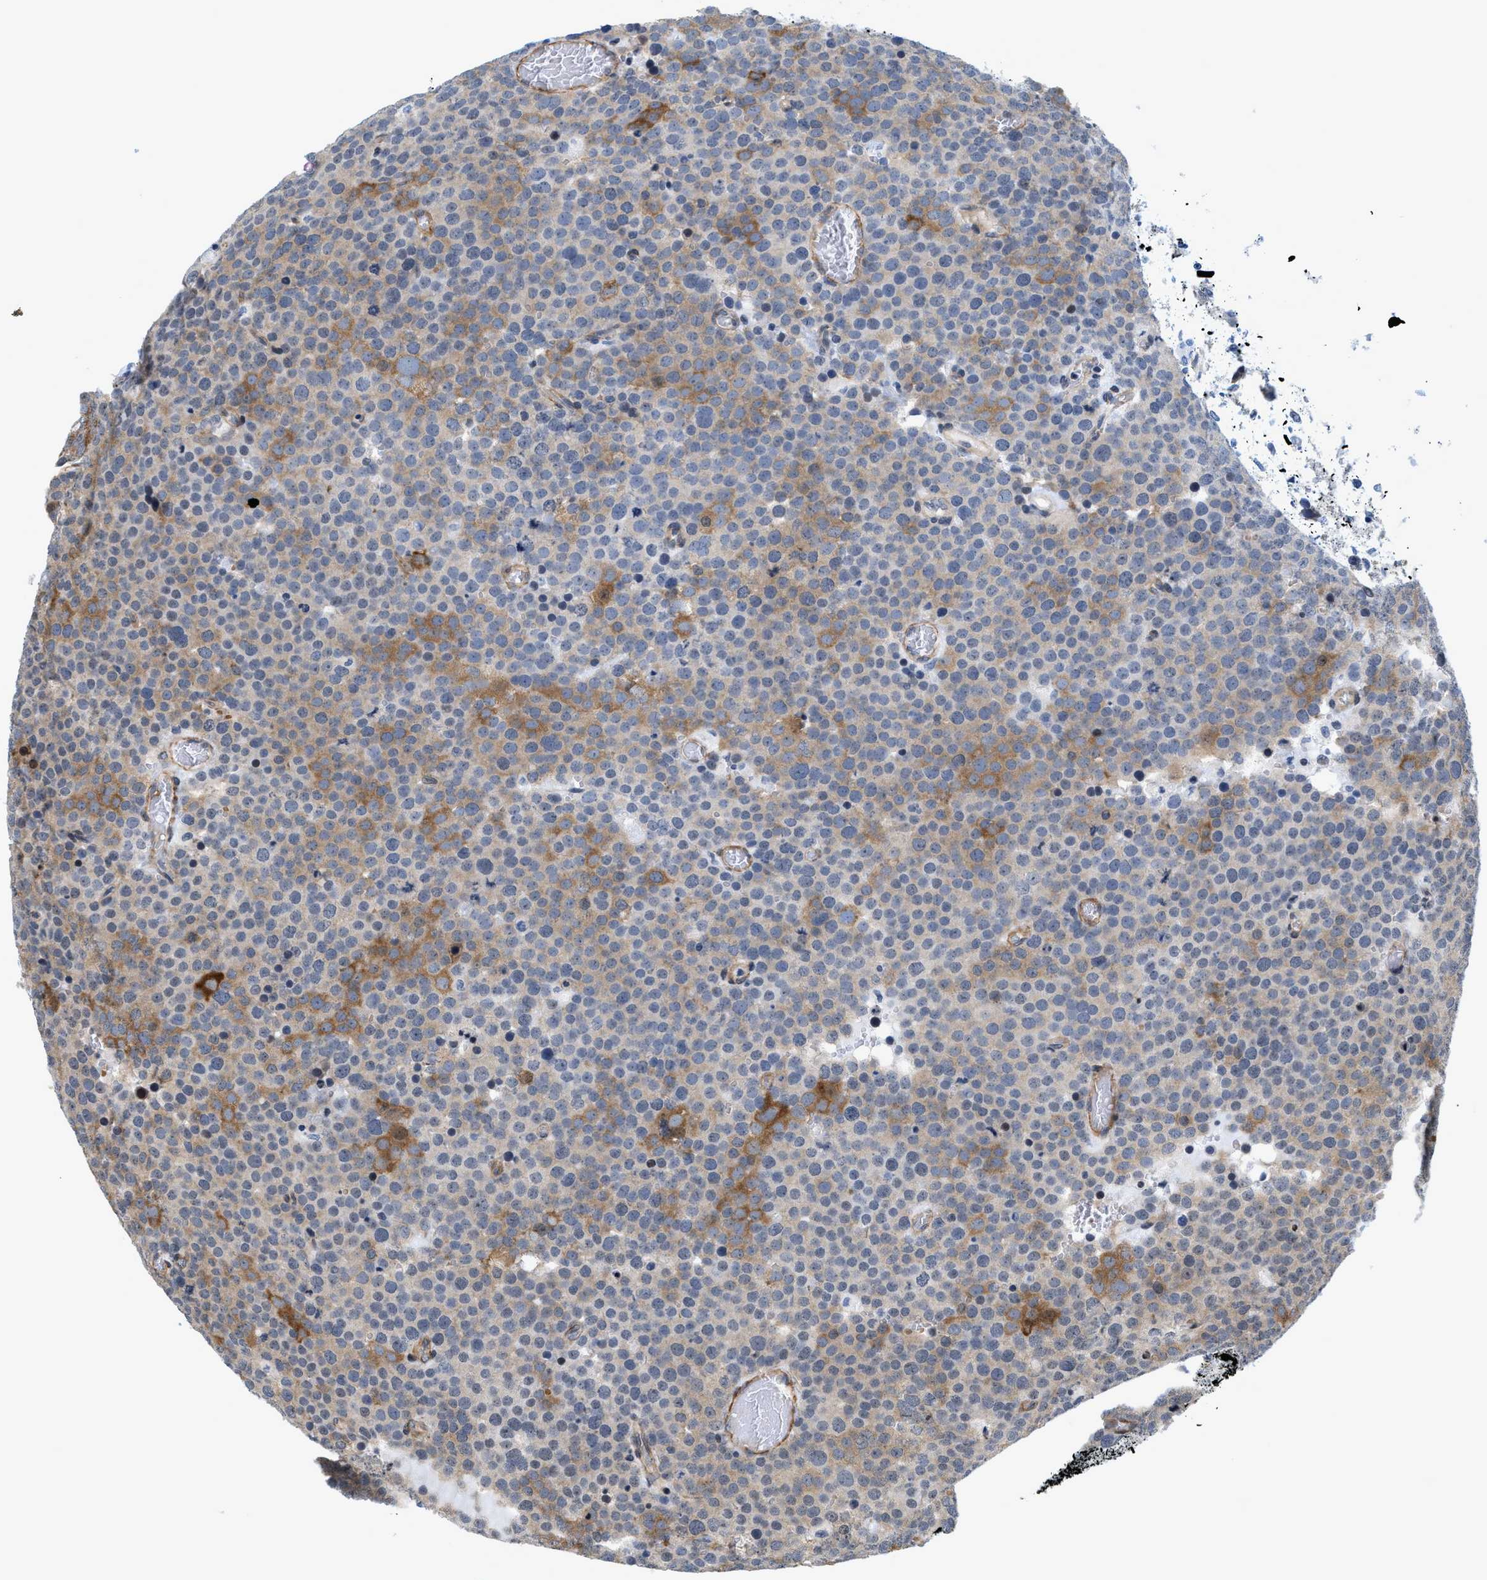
{"staining": {"intensity": "moderate", "quantity": "25%-75%", "location": "cytoplasmic/membranous"}, "tissue": "testis cancer", "cell_type": "Tumor cells", "image_type": "cancer", "snomed": [{"axis": "morphology", "description": "Normal tissue, NOS"}, {"axis": "morphology", "description": "Seminoma, NOS"}, {"axis": "topography", "description": "Testis"}], "caption": "IHC of human testis seminoma displays medium levels of moderate cytoplasmic/membranous positivity in approximately 25%-75% of tumor cells.", "gene": "GPRASP2", "patient": {"sex": "male", "age": 71}}